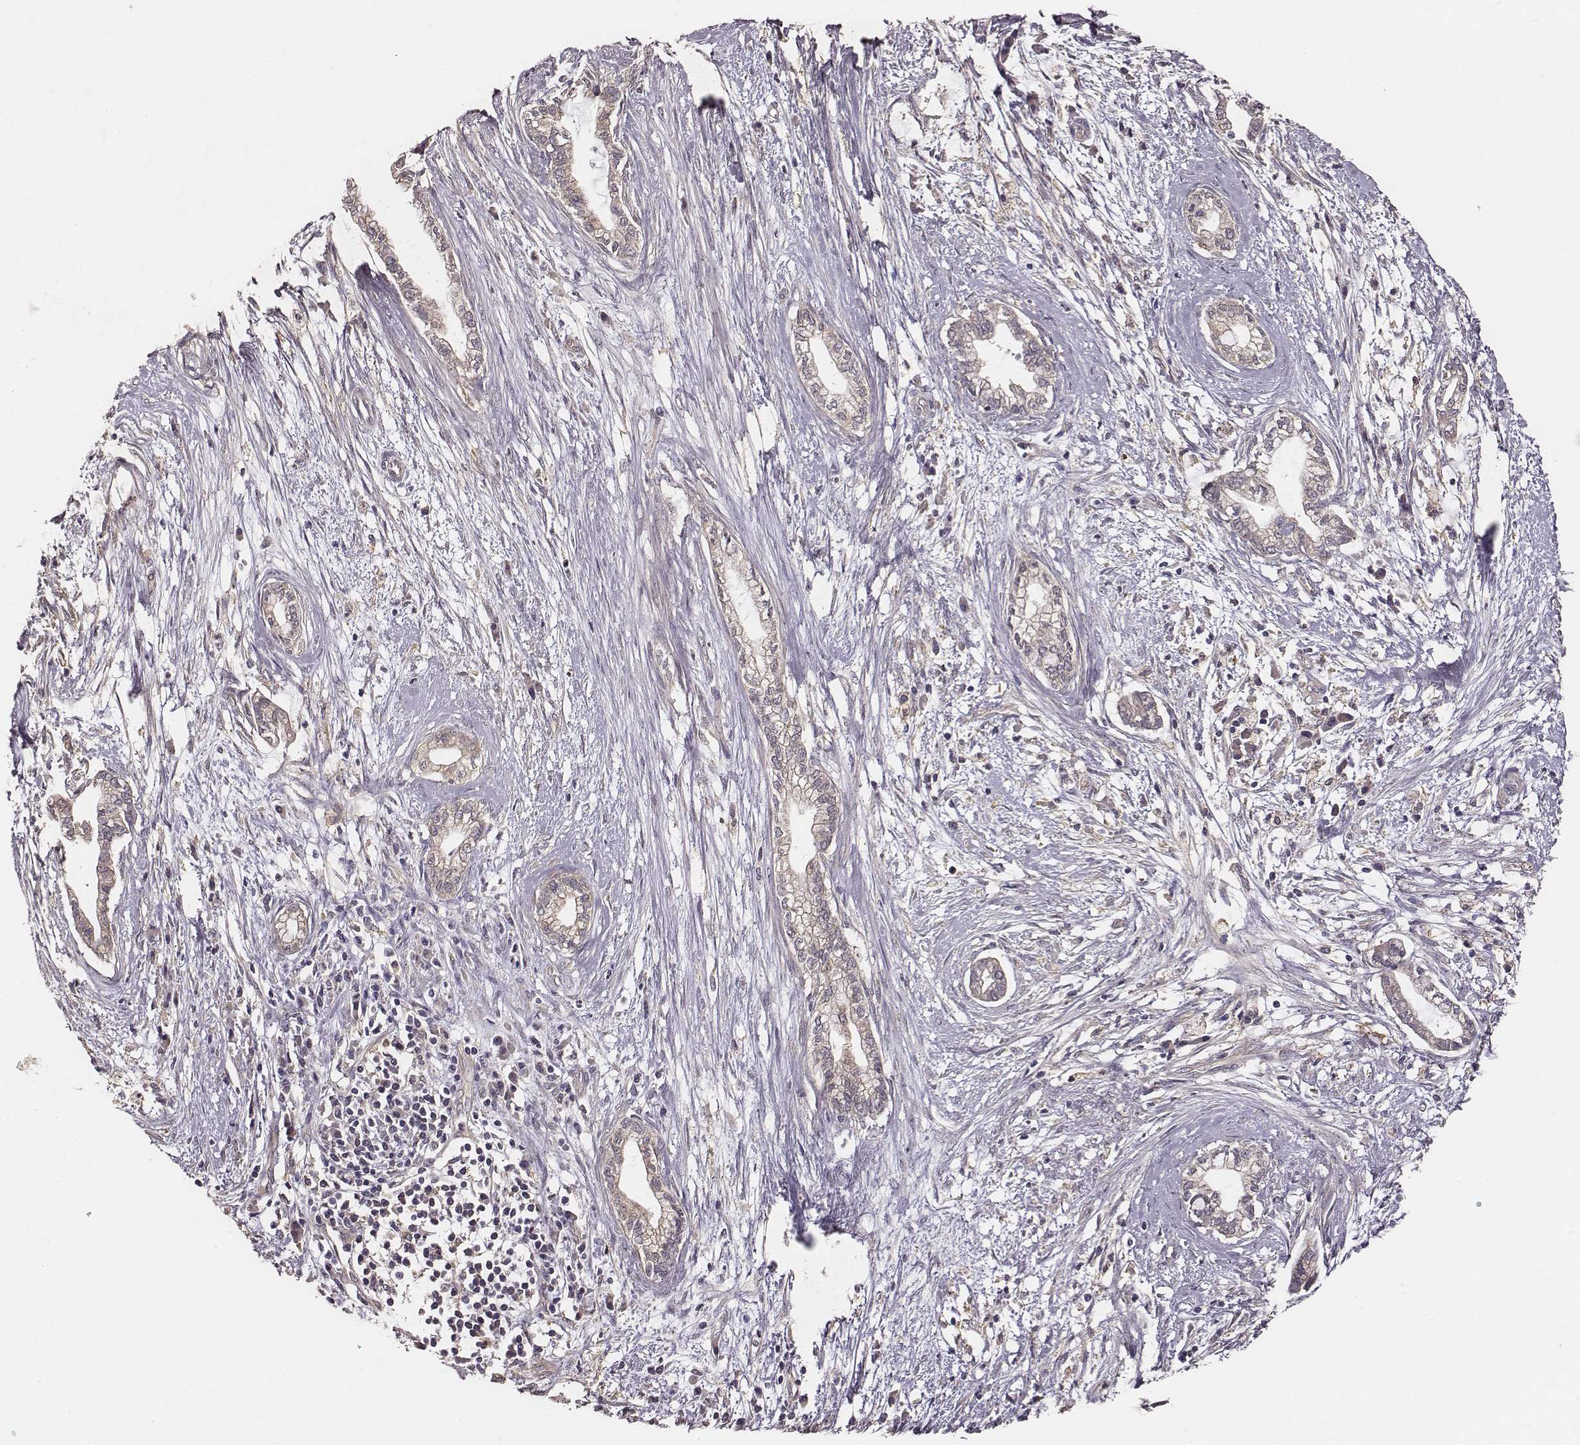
{"staining": {"intensity": "negative", "quantity": "none", "location": "none"}, "tissue": "cervical cancer", "cell_type": "Tumor cells", "image_type": "cancer", "snomed": [{"axis": "morphology", "description": "Adenocarcinoma, NOS"}, {"axis": "topography", "description": "Cervix"}], "caption": "A photomicrograph of cervical cancer stained for a protein reveals no brown staining in tumor cells.", "gene": "VPS26A", "patient": {"sex": "female", "age": 62}}